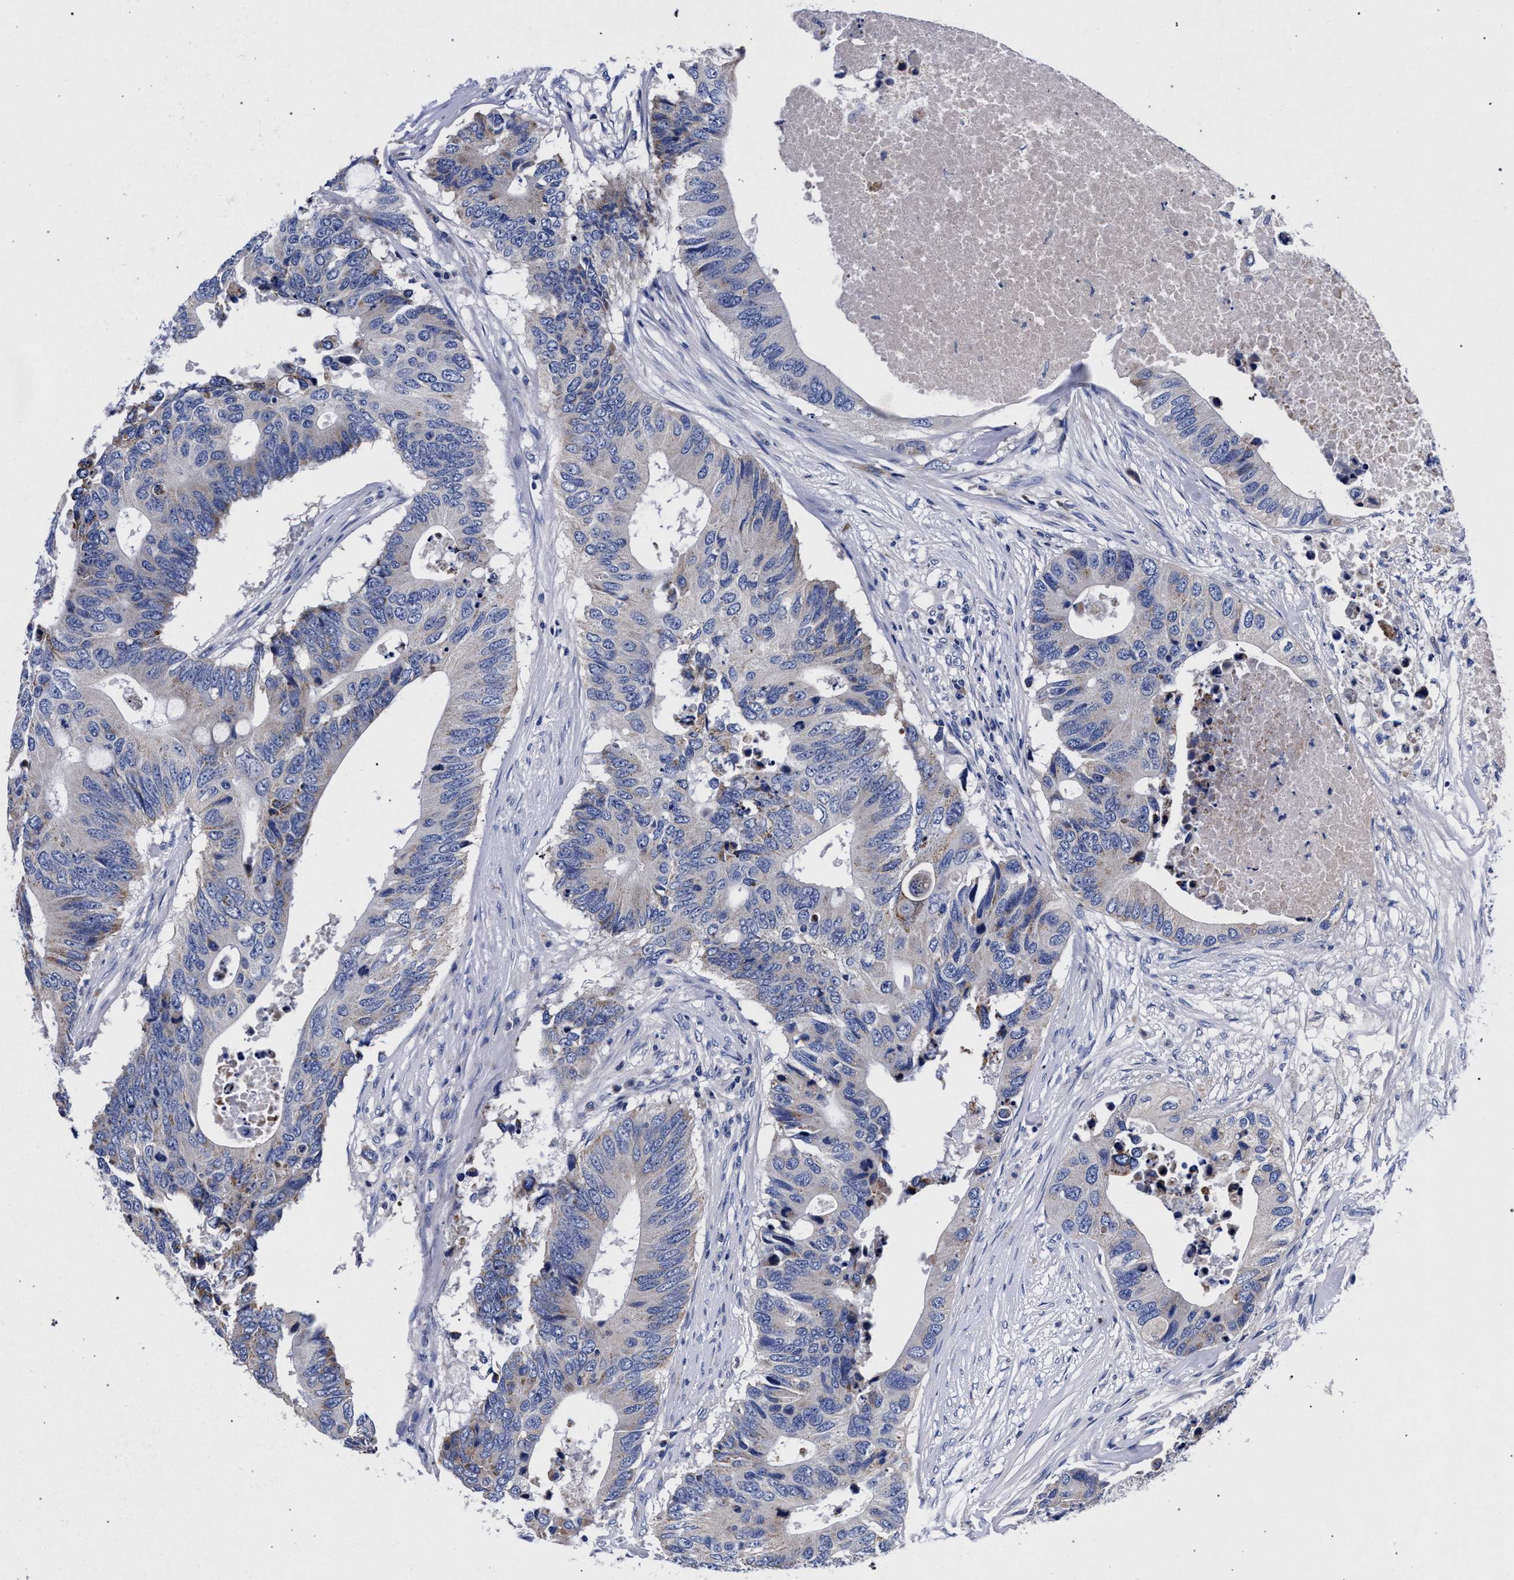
{"staining": {"intensity": "negative", "quantity": "none", "location": "none"}, "tissue": "colorectal cancer", "cell_type": "Tumor cells", "image_type": "cancer", "snomed": [{"axis": "morphology", "description": "Adenocarcinoma, NOS"}, {"axis": "topography", "description": "Colon"}], "caption": "Colorectal adenocarcinoma stained for a protein using immunohistochemistry (IHC) reveals no positivity tumor cells.", "gene": "HSD17B14", "patient": {"sex": "male", "age": 71}}